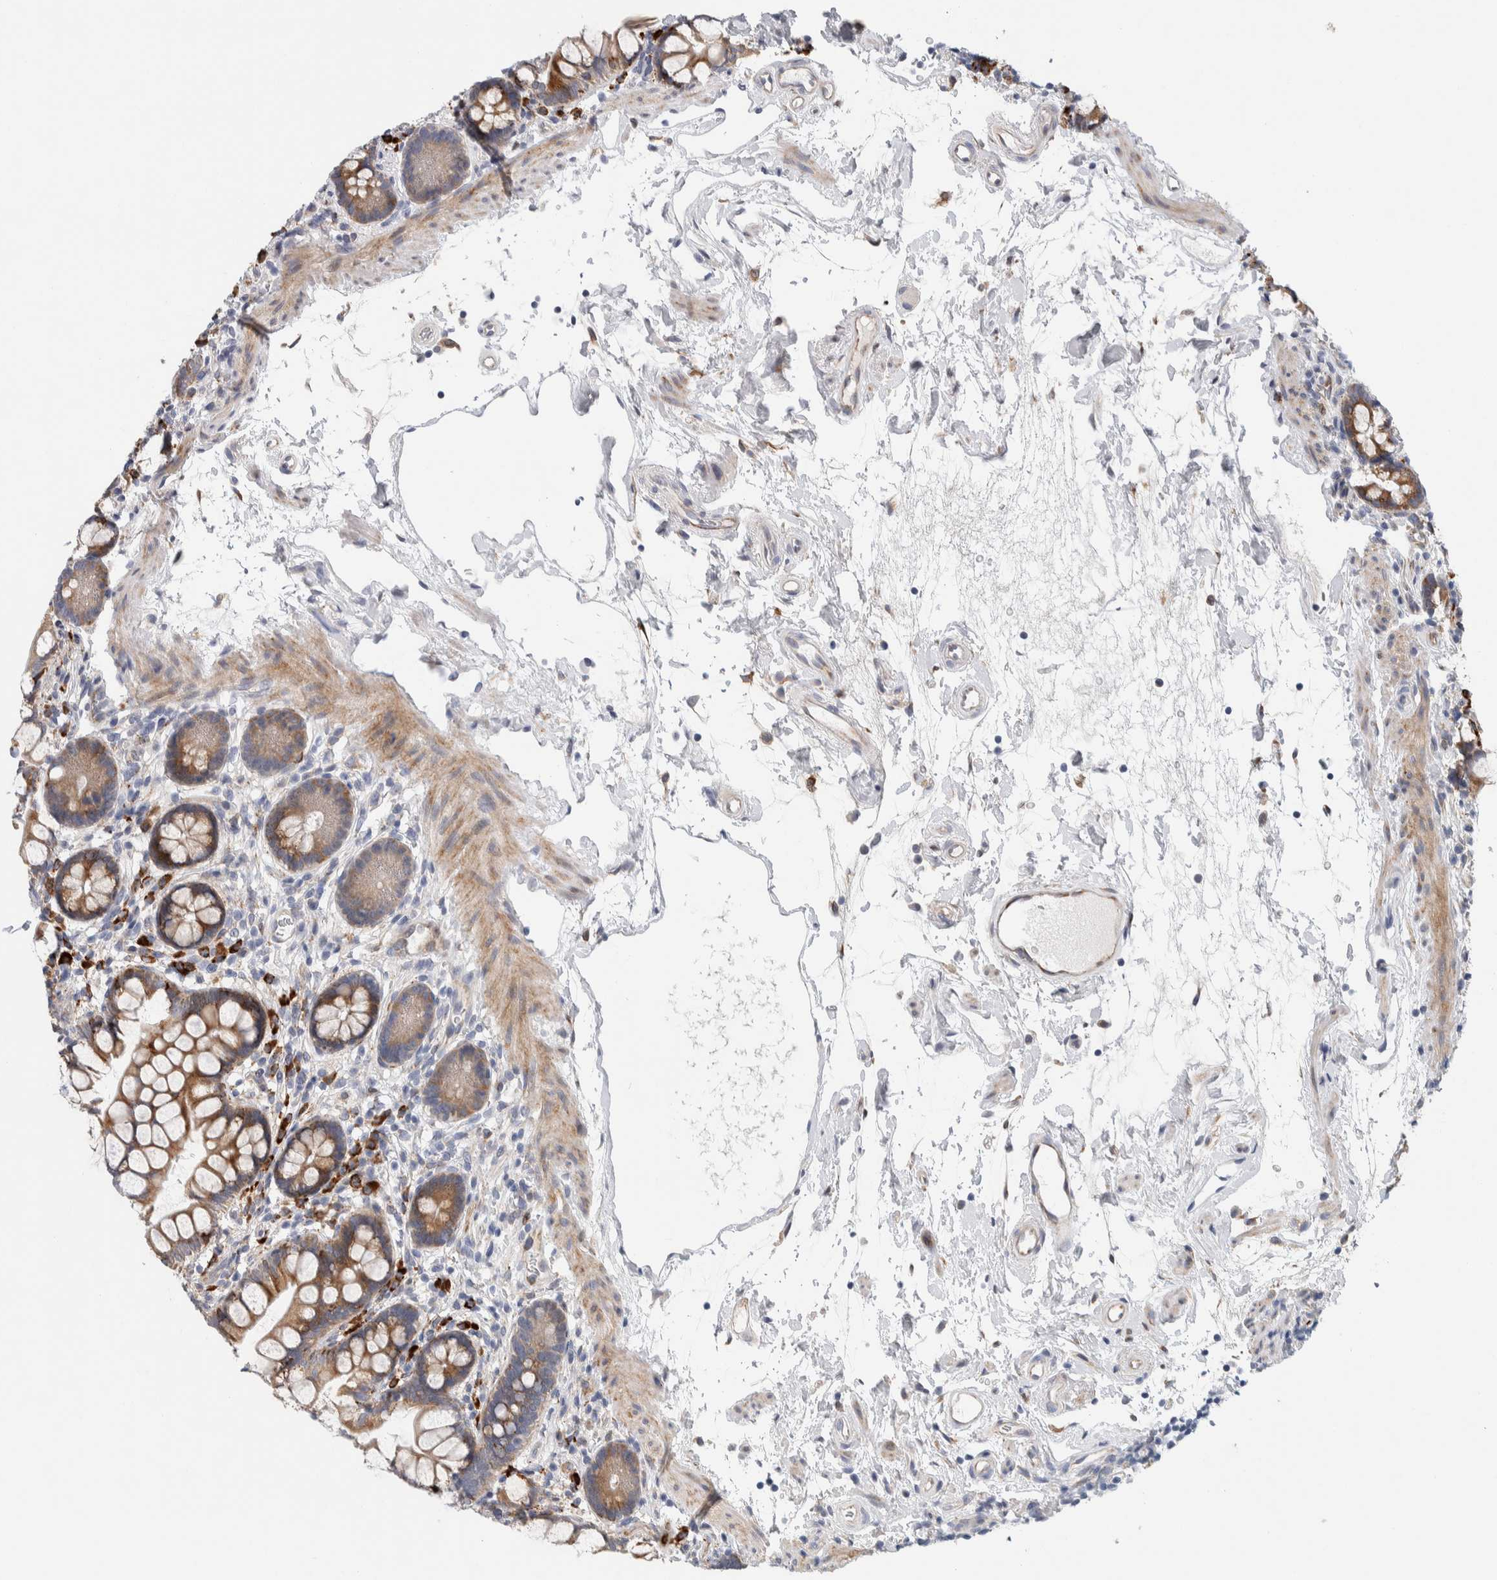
{"staining": {"intensity": "moderate", "quantity": ">75%", "location": "cytoplasmic/membranous"}, "tissue": "small intestine", "cell_type": "Glandular cells", "image_type": "normal", "snomed": [{"axis": "morphology", "description": "Normal tissue, NOS"}, {"axis": "topography", "description": "Small intestine"}], "caption": "IHC (DAB (3,3'-diaminobenzidine)) staining of unremarkable human small intestine exhibits moderate cytoplasmic/membranous protein positivity in approximately >75% of glandular cells. (DAB (3,3'-diaminobenzidine) = brown stain, brightfield microscopy at high magnification).", "gene": "ENGASE", "patient": {"sex": "female", "age": 84}}